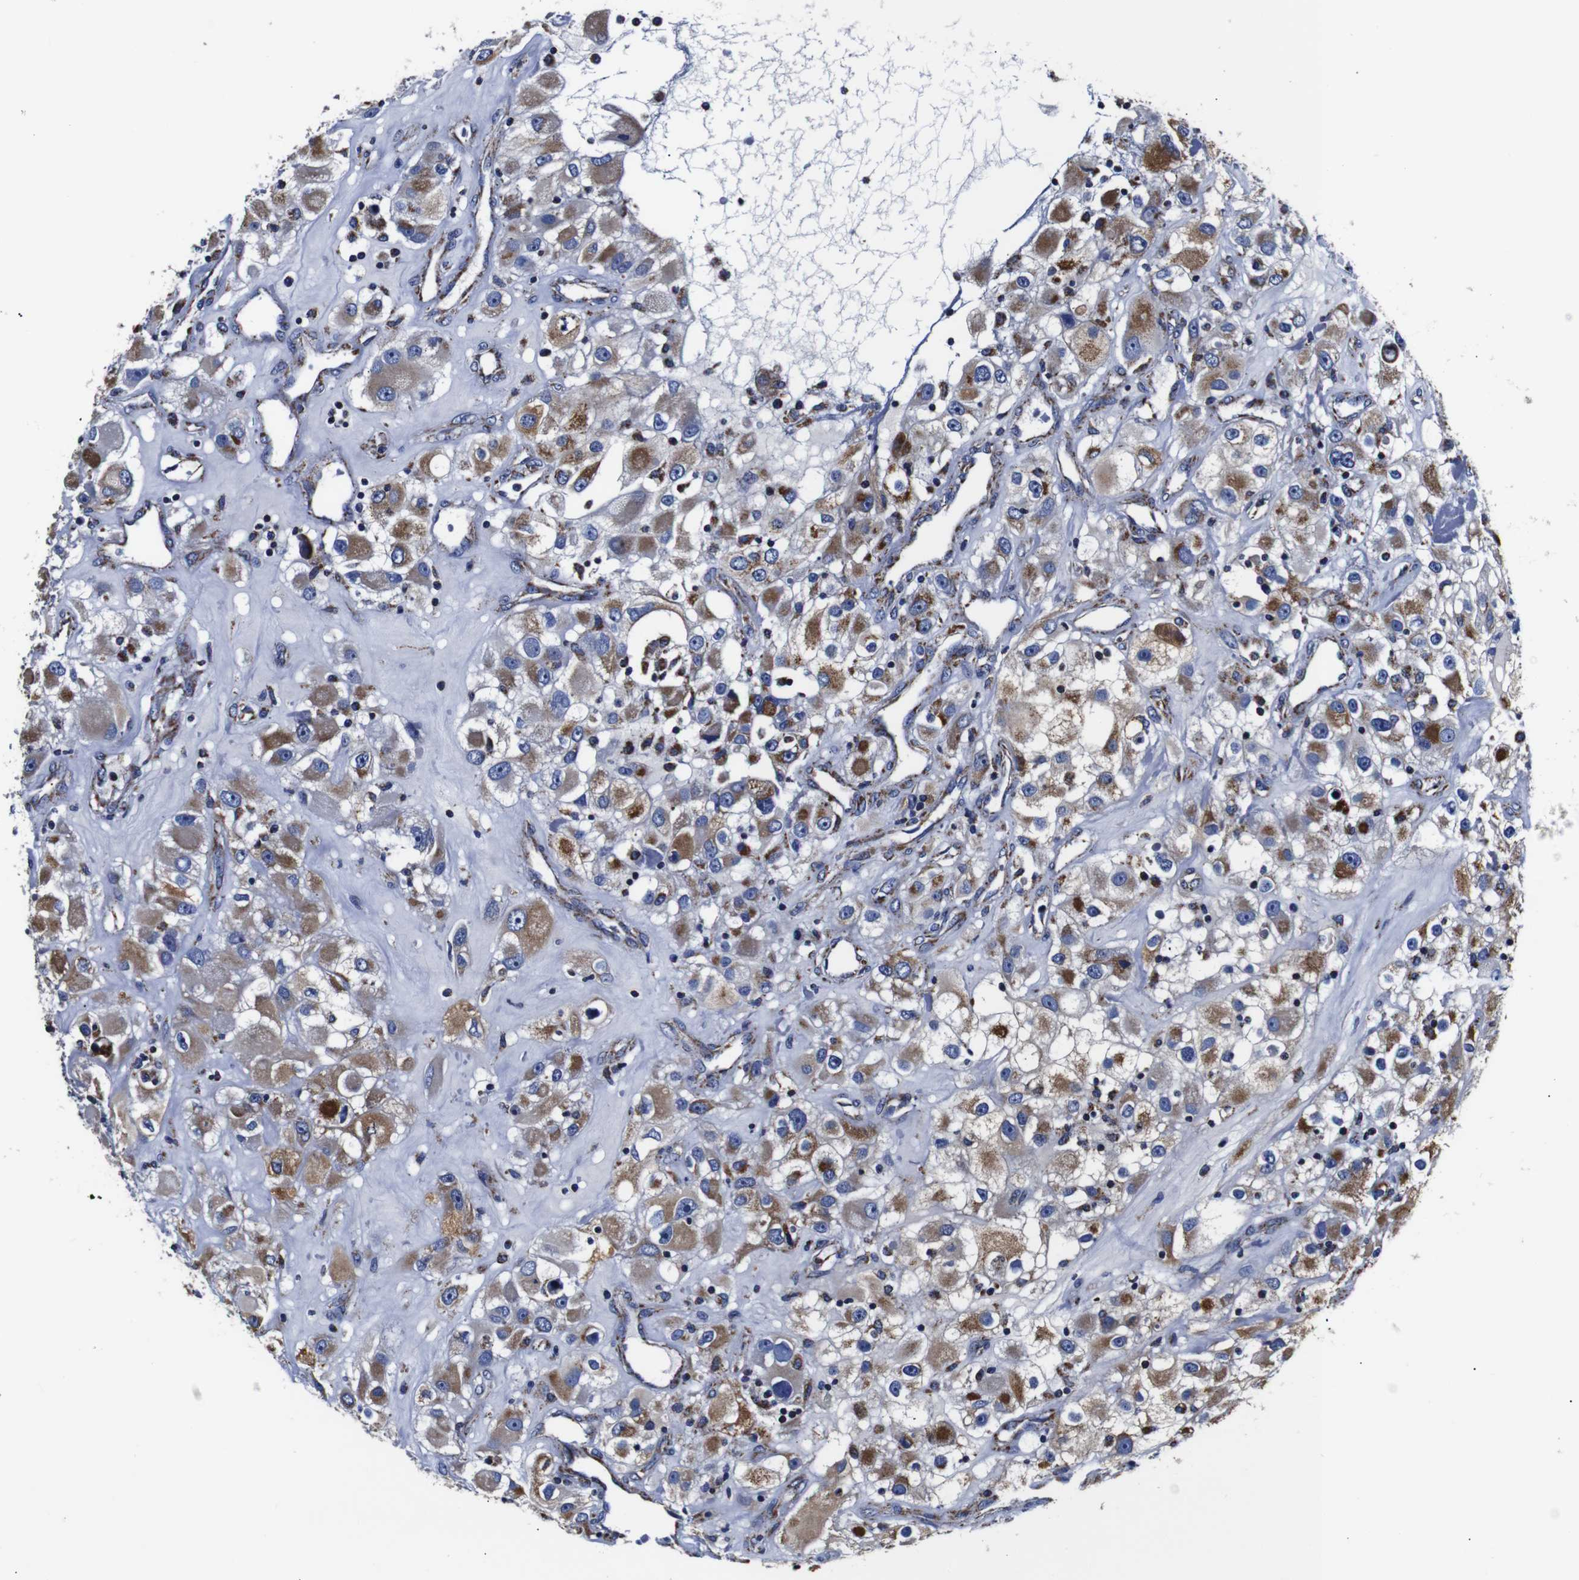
{"staining": {"intensity": "moderate", "quantity": ">75%", "location": "cytoplasmic/membranous"}, "tissue": "renal cancer", "cell_type": "Tumor cells", "image_type": "cancer", "snomed": [{"axis": "morphology", "description": "Adenocarcinoma, NOS"}, {"axis": "topography", "description": "Kidney"}], "caption": "Tumor cells reveal moderate cytoplasmic/membranous positivity in approximately >75% of cells in renal adenocarcinoma.", "gene": "FKBP9", "patient": {"sex": "female", "age": 52}}